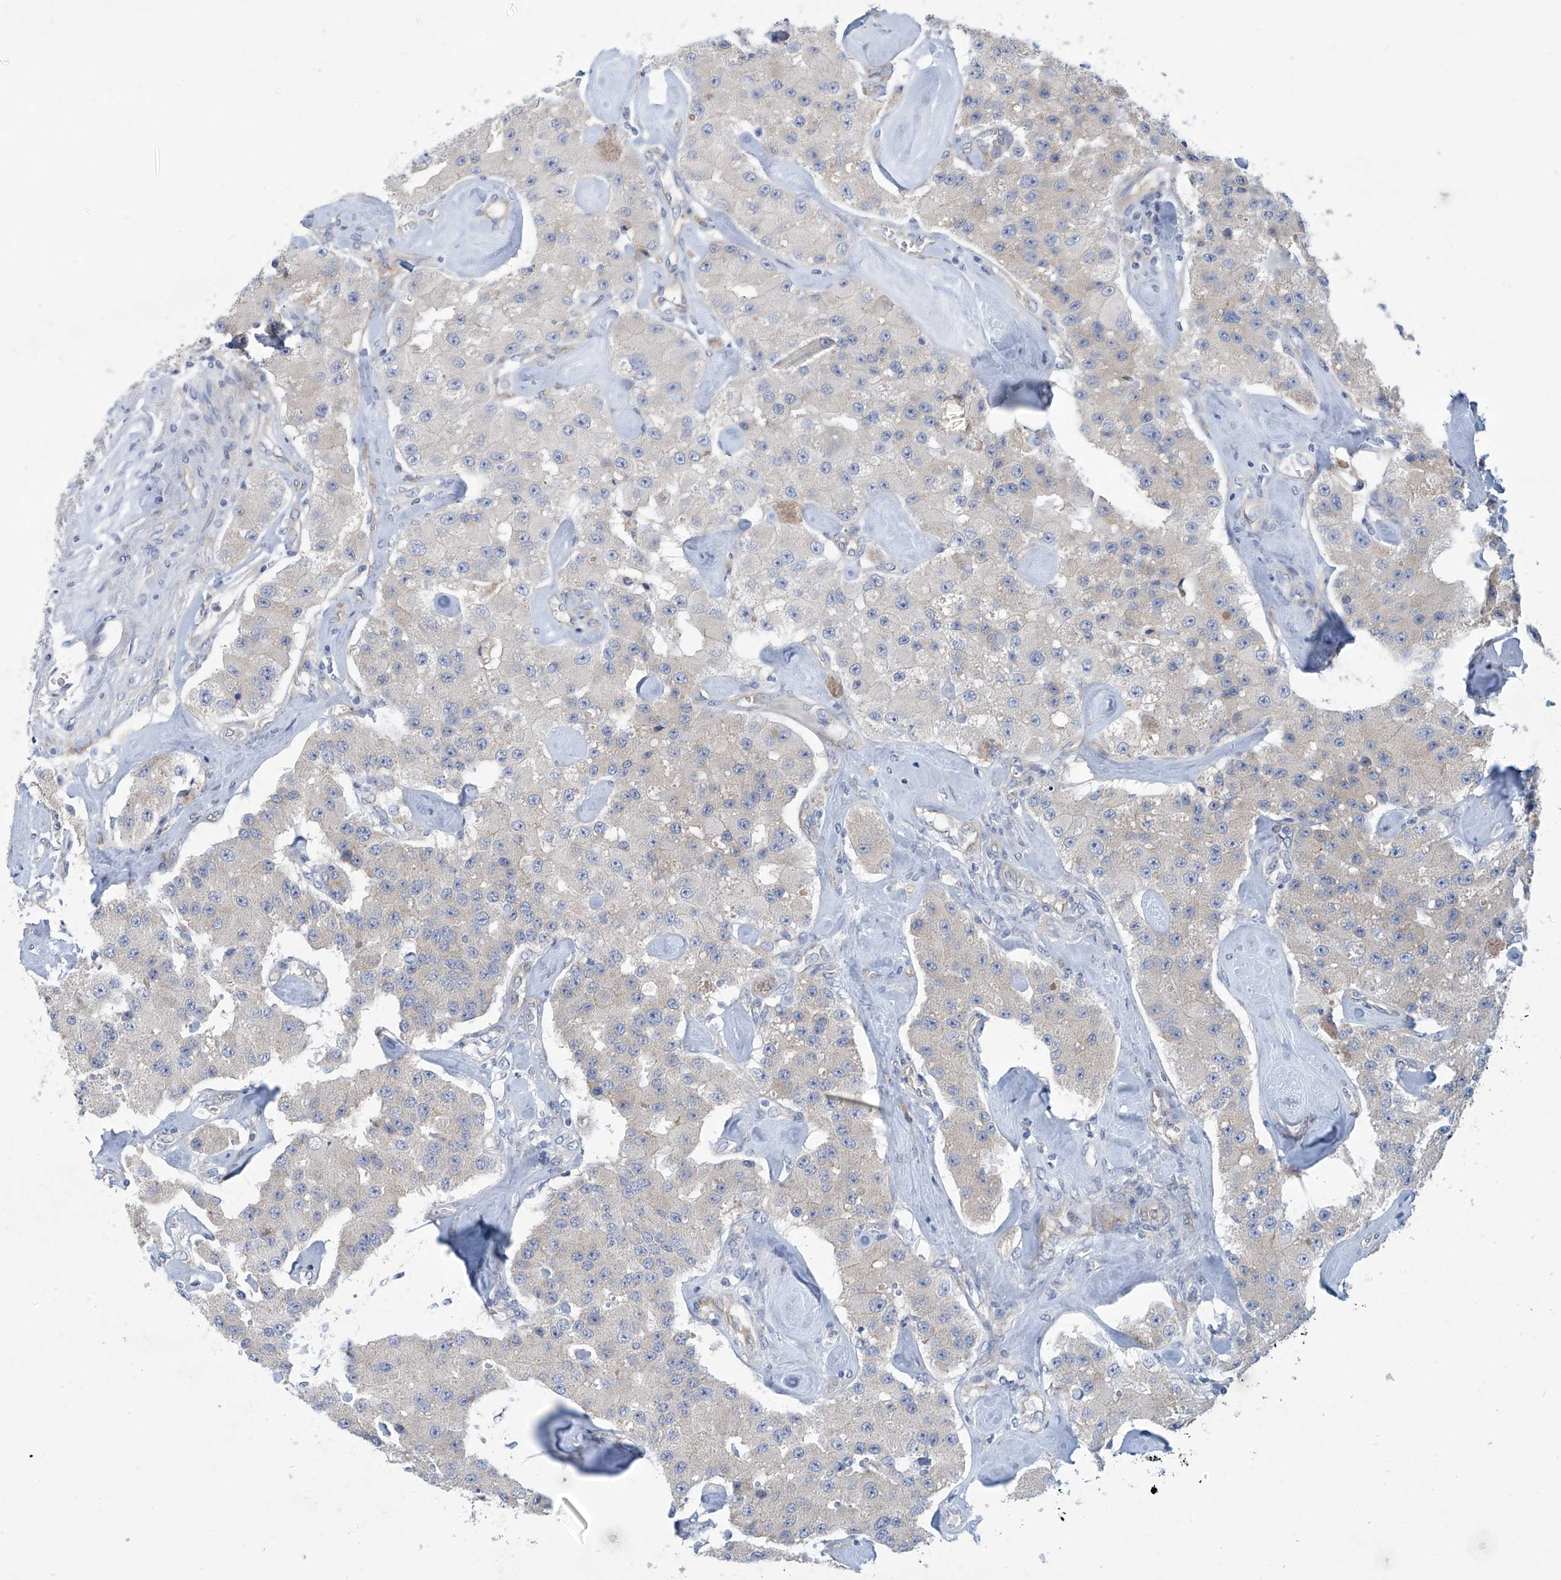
{"staining": {"intensity": "weak", "quantity": "<25%", "location": "cytoplasmic/membranous"}, "tissue": "carcinoid", "cell_type": "Tumor cells", "image_type": "cancer", "snomed": [{"axis": "morphology", "description": "Carcinoid, malignant, NOS"}, {"axis": "topography", "description": "Pancreas"}], "caption": "Immunohistochemistry image of carcinoid (malignant) stained for a protein (brown), which exhibits no expression in tumor cells. (DAB (3,3'-diaminobenzidine) immunohistochemistry (IHC), high magnification).", "gene": "ABHD13", "patient": {"sex": "male", "age": 41}}